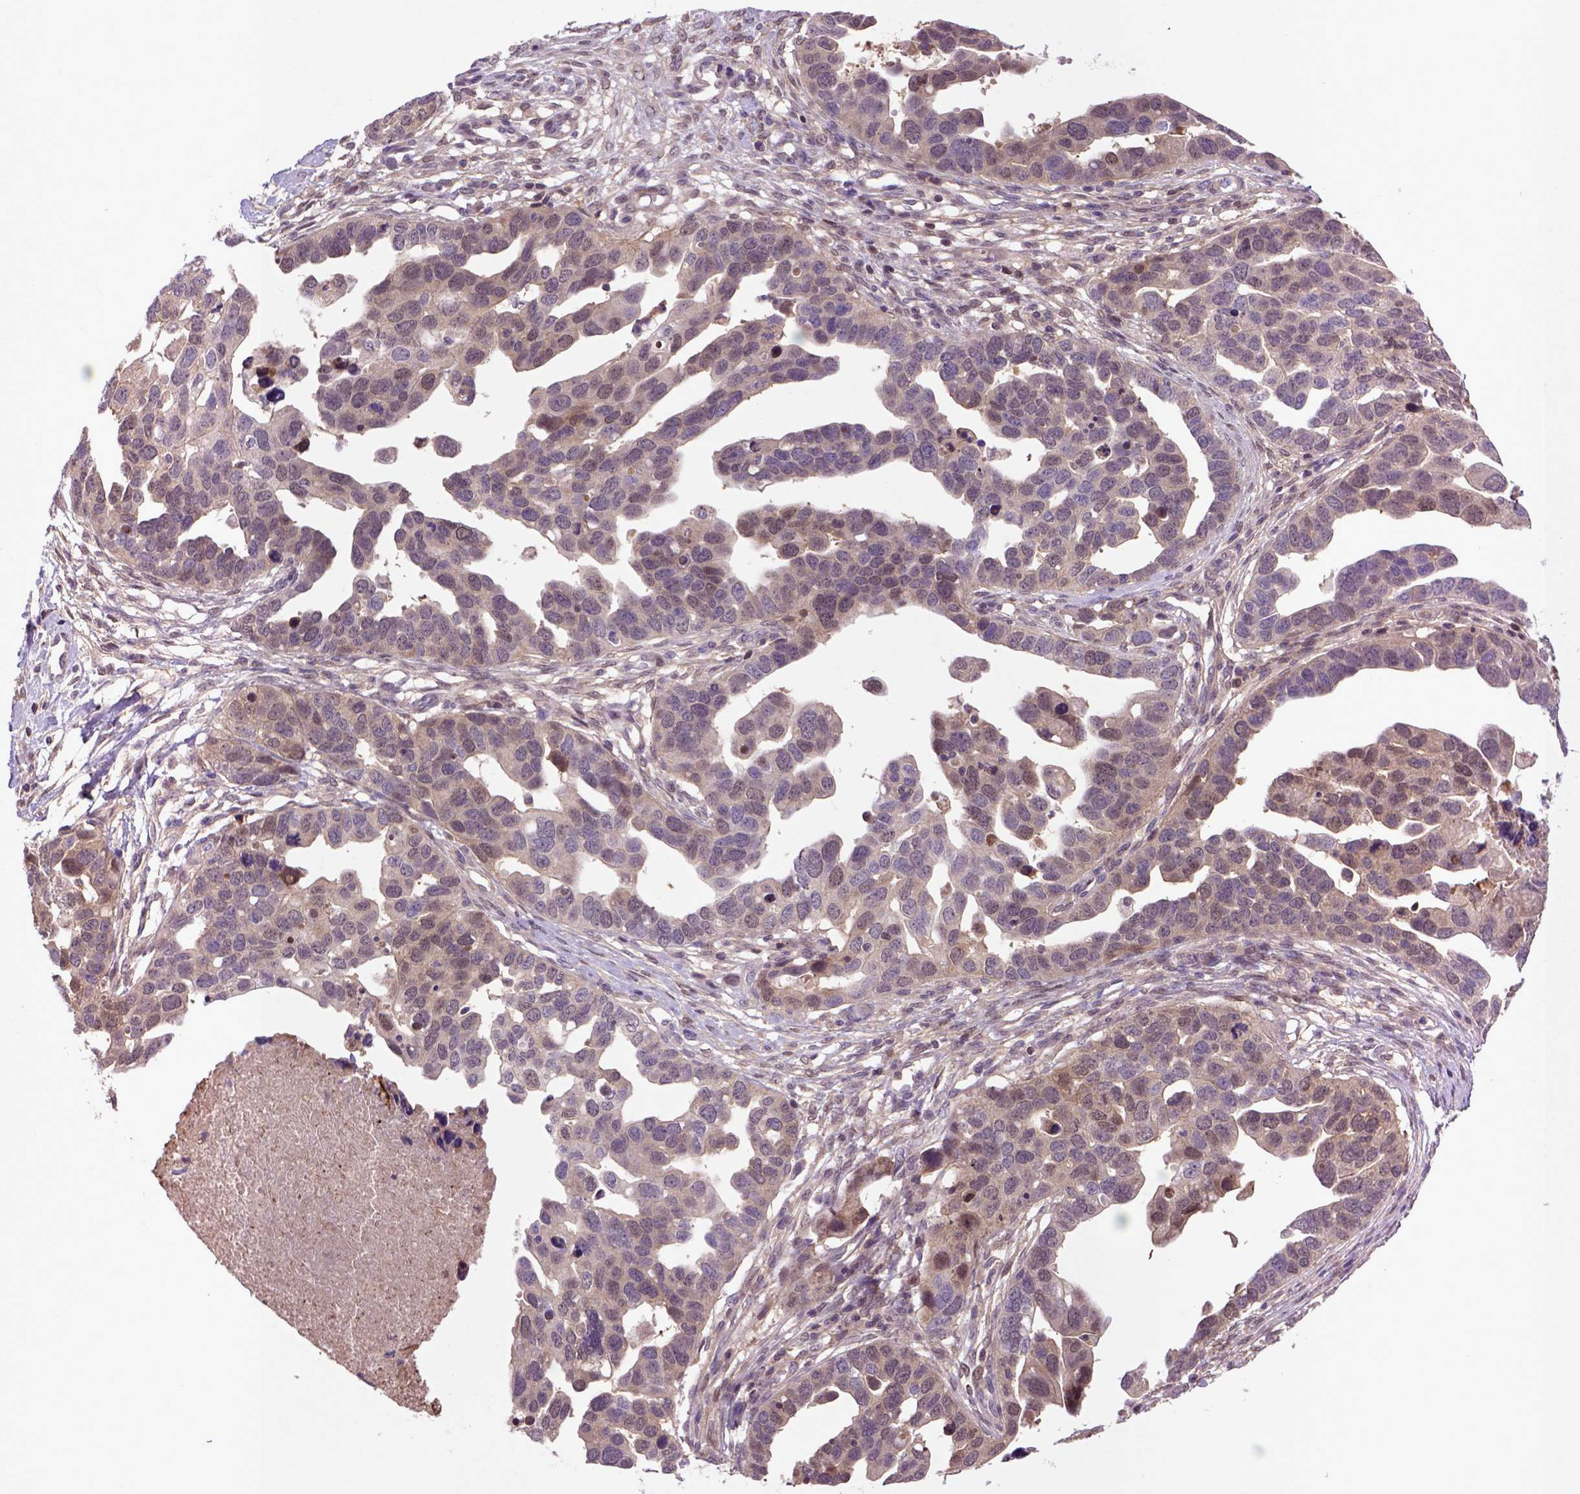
{"staining": {"intensity": "weak", "quantity": ">75%", "location": "cytoplasmic/membranous,nuclear"}, "tissue": "ovarian cancer", "cell_type": "Tumor cells", "image_type": "cancer", "snomed": [{"axis": "morphology", "description": "Cystadenocarcinoma, serous, NOS"}, {"axis": "topography", "description": "Ovary"}], "caption": "High-magnification brightfield microscopy of ovarian serous cystadenocarcinoma stained with DAB (brown) and counterstained with hematoxylin (blue). tumor cells exhibit weak cytoplasmic/membranous and nuclear expression is identified in approximately>75% of cells.", "gene": "HSPBP1", "patient": {"sex": "female", "age": 54}}